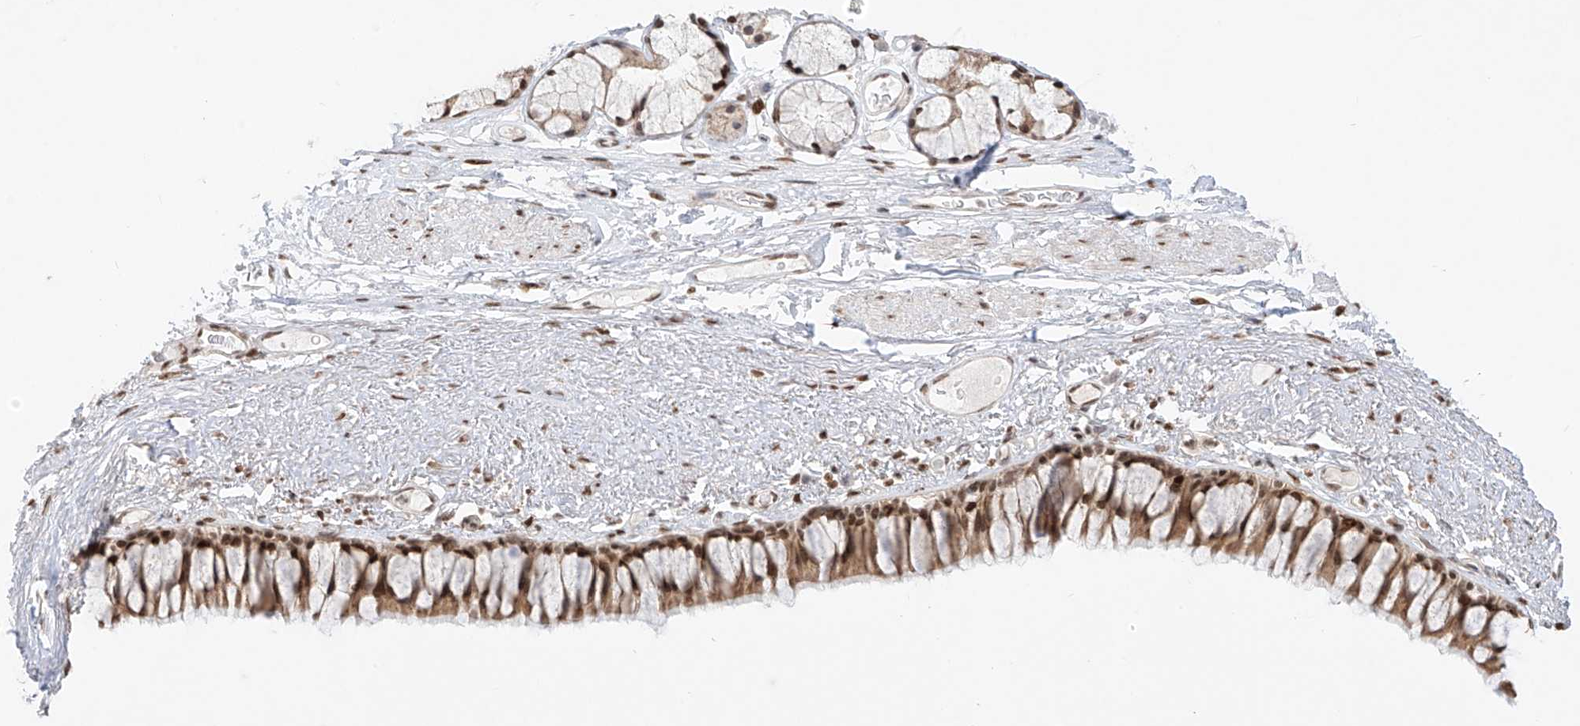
{"staining": {"intensity": "moderate", "quantity": ">75%", "location": "cytoplasmic/membranous,nuclear"}, "tissue": "bronchus", "cell_type": "Respiratory epithelial cells", "image_type": "normal", "snomed": [{"axis": "morphology", "description": "Normal tissue, NOS"}, {"axis": "topography", "description": "Cartilage tissue"}, {"axis": "topography", "description": "Bronchus"}], "caption": "Immunohistochemical staining of benign human bronchus shows moderate cytoplasmic/membranous,nuclear protein expression in approximately >75% of respiratory epithelial cells.", "gene": "ZNF512", "patient": {"sex": "female", "age": 73}}